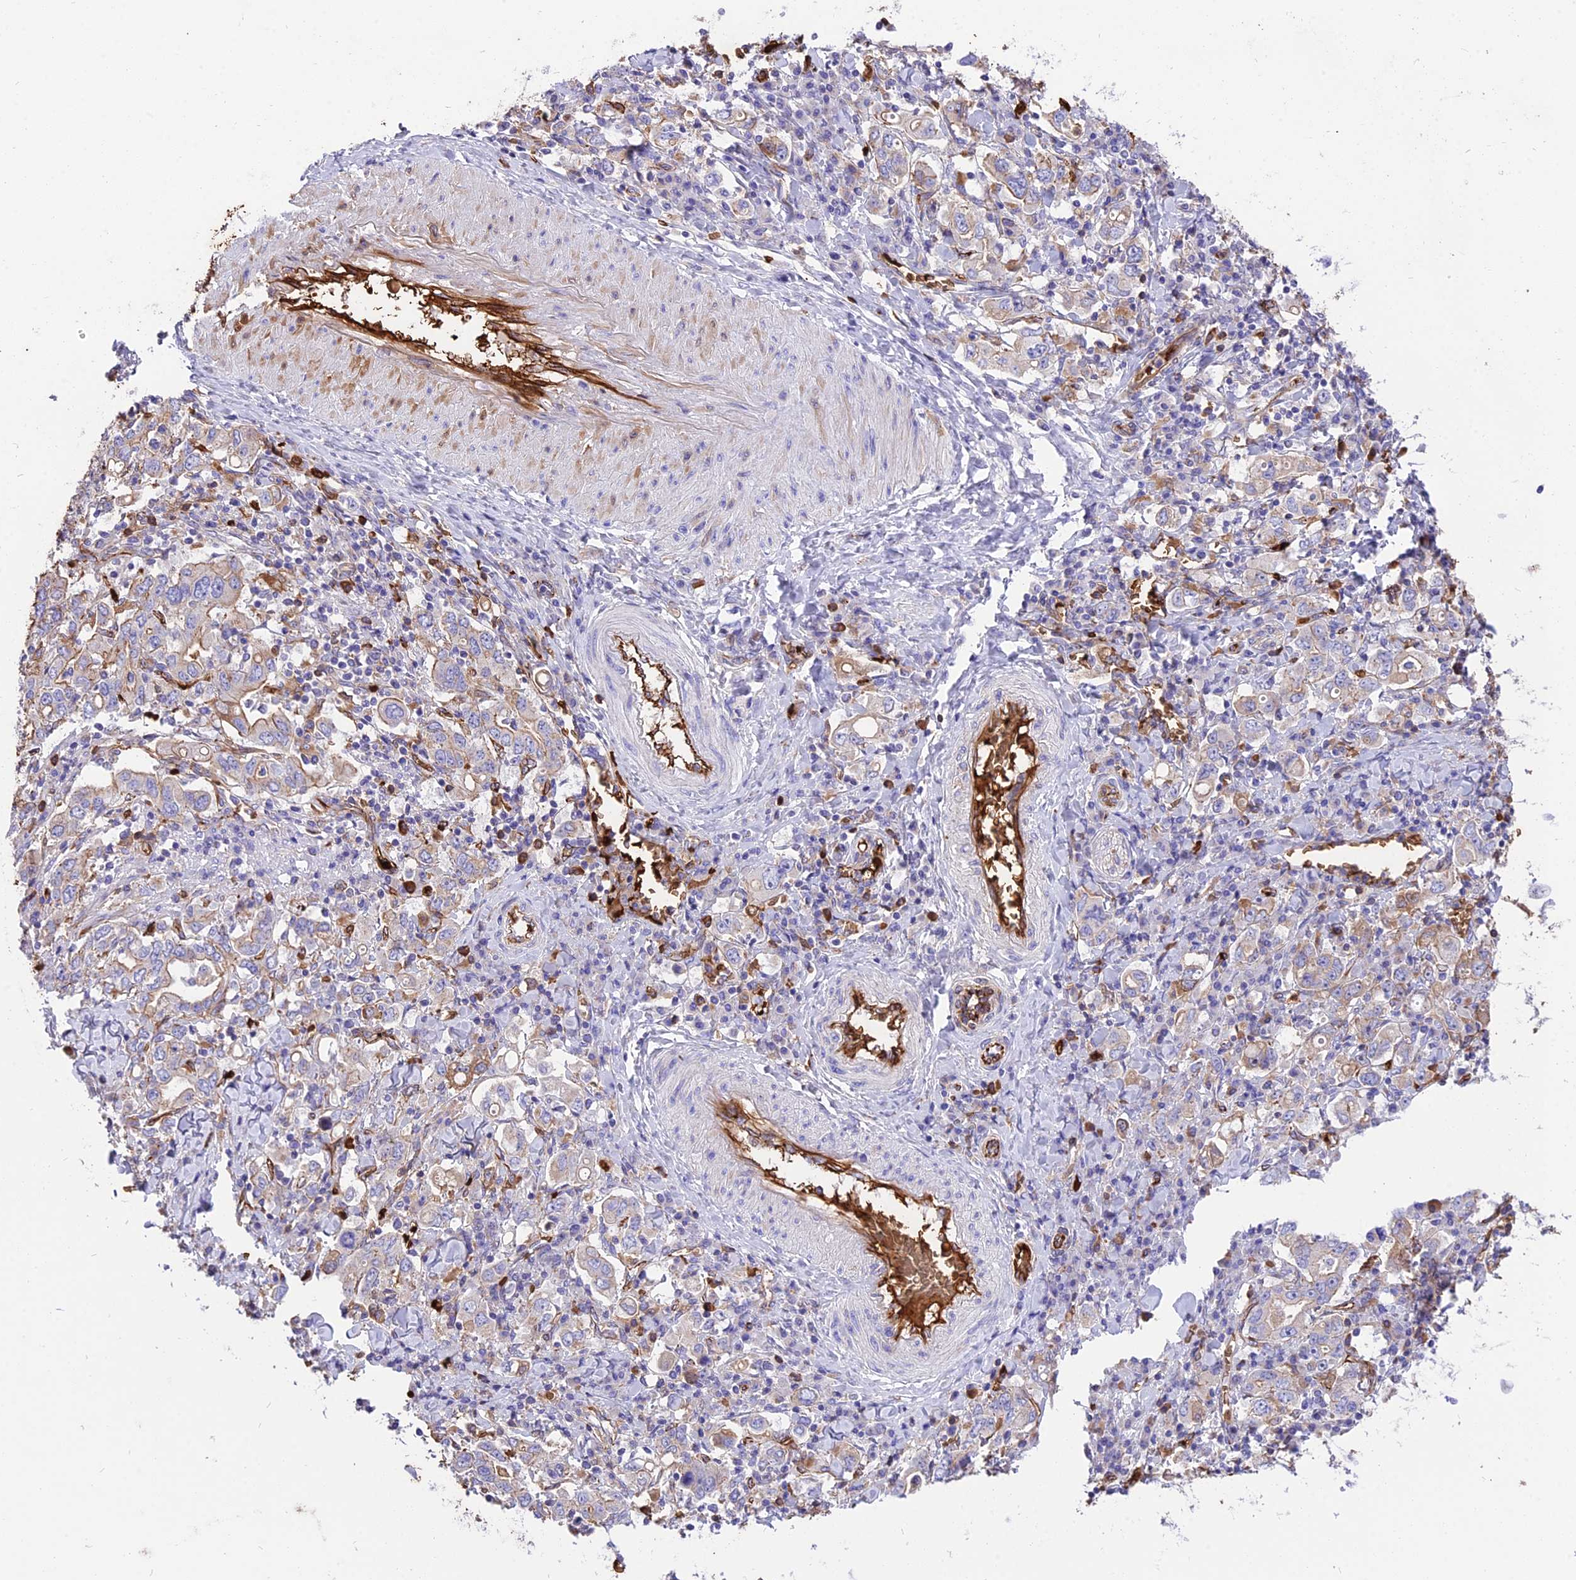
{"staining": {"intensity": "weak", "quantity": "<25%", "location": "cytoplasmic/membranous"}, "tissue": "stomach cancer", "cell_type": "Tumor cells", "image_type": "cancer", "snomed": [{"axis": "morphology", "description": "Adenocarcinoma, NOS"}, {"axis": "topography", "description": "Stomach, upper"}], "caption": "The image exhibits no staining of tumor cells in stomach adenocarcinoma.", "gene": "TTC4", "patient": {"sex": "male", "age": 62}}